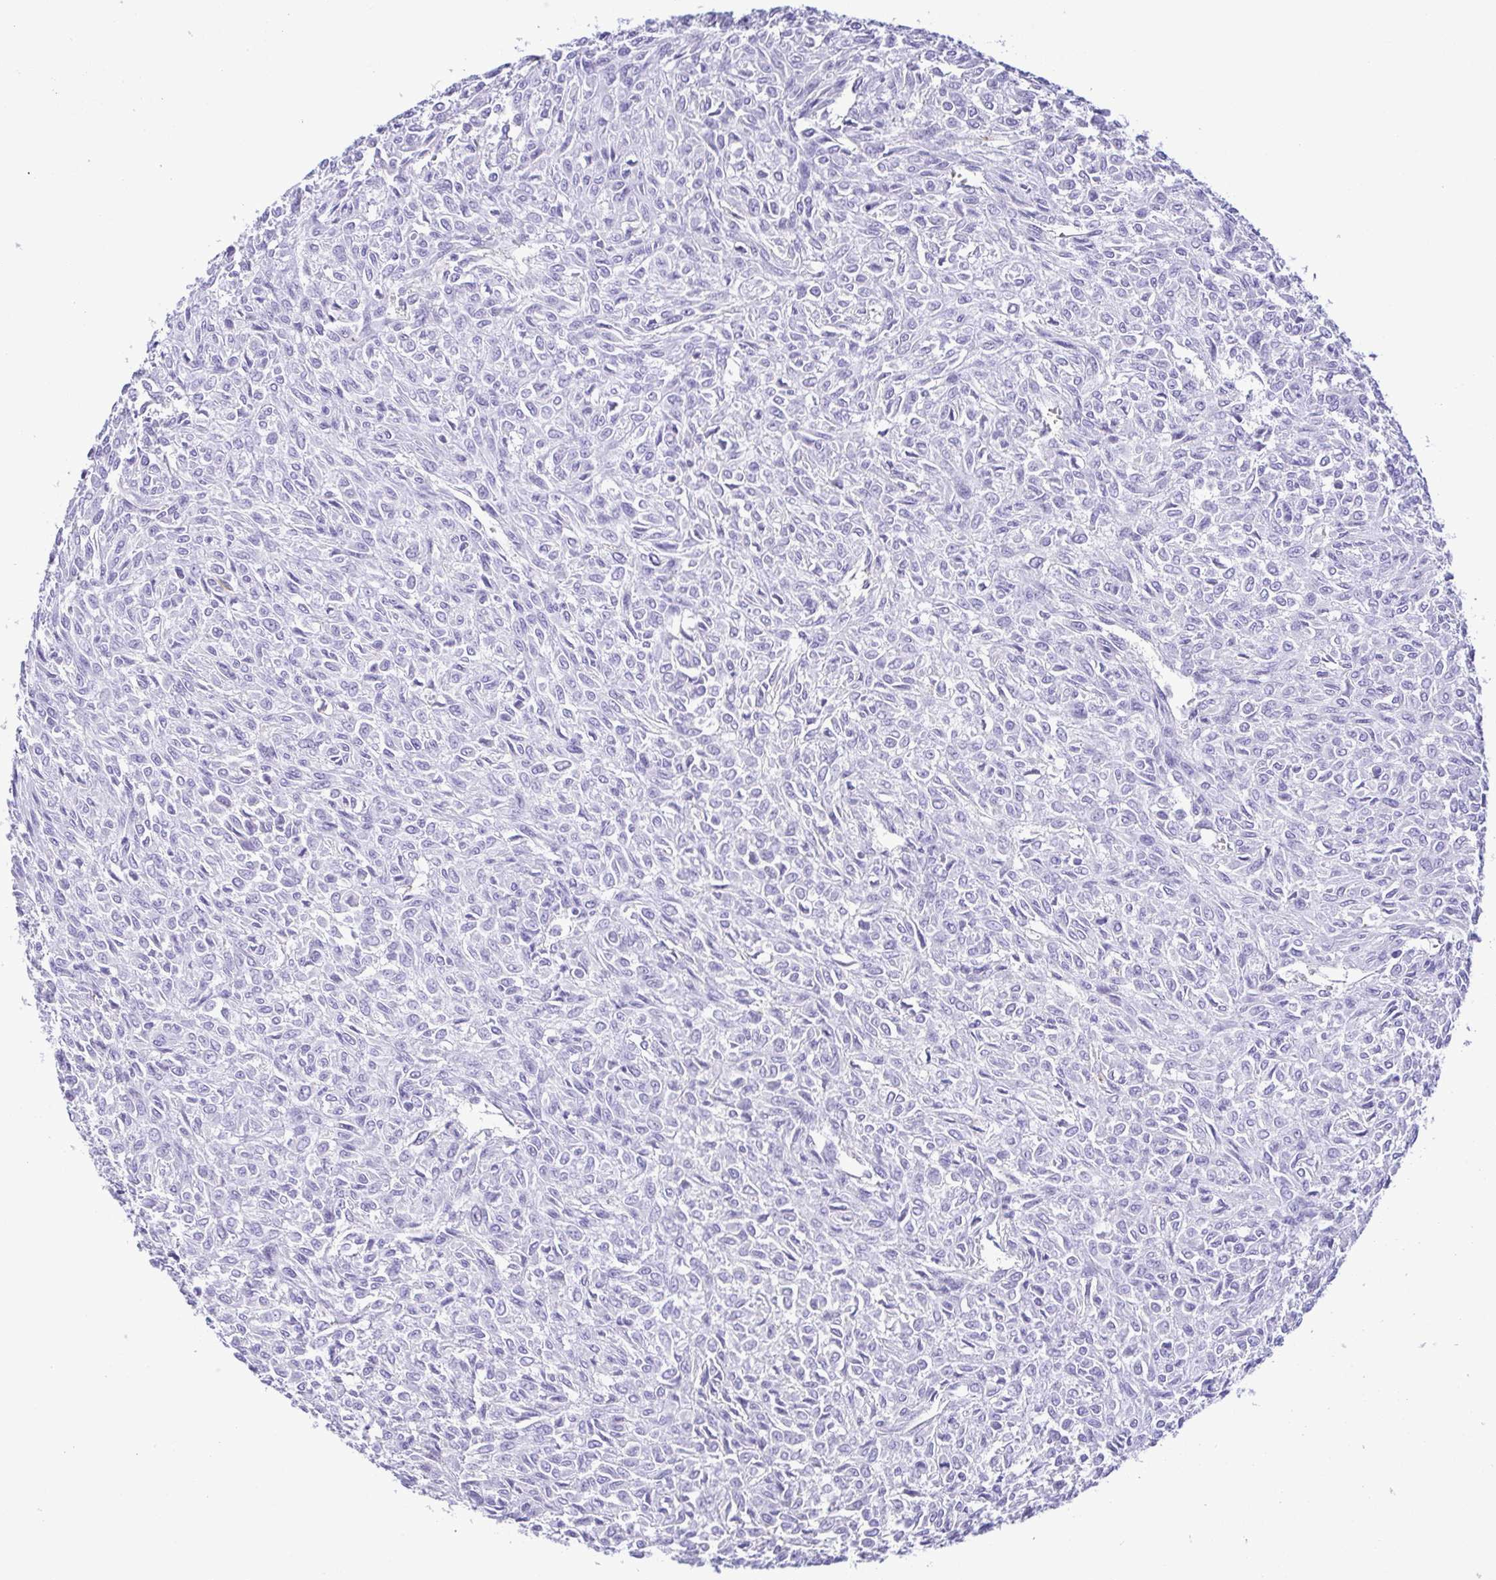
{"staining": {"intensity": "negative", "quantity": "none", "location": "none"}, "tissue": "renal cancer", "cell_type": "Tumor cells", "image_type": "cancer", "snomed": [{"axis": "morphology", "description": "Adenocarcinoma, NOS"}, {"axis": "topography", "description": "Kidney"}], "caption": "High power microscopy micrograph of an IHC micrograph of renal adenocarcinoma, revealing no significant staining in tumor cells.", "gene": "GPR182", "patient": {"sex": "male", "age": 58}}